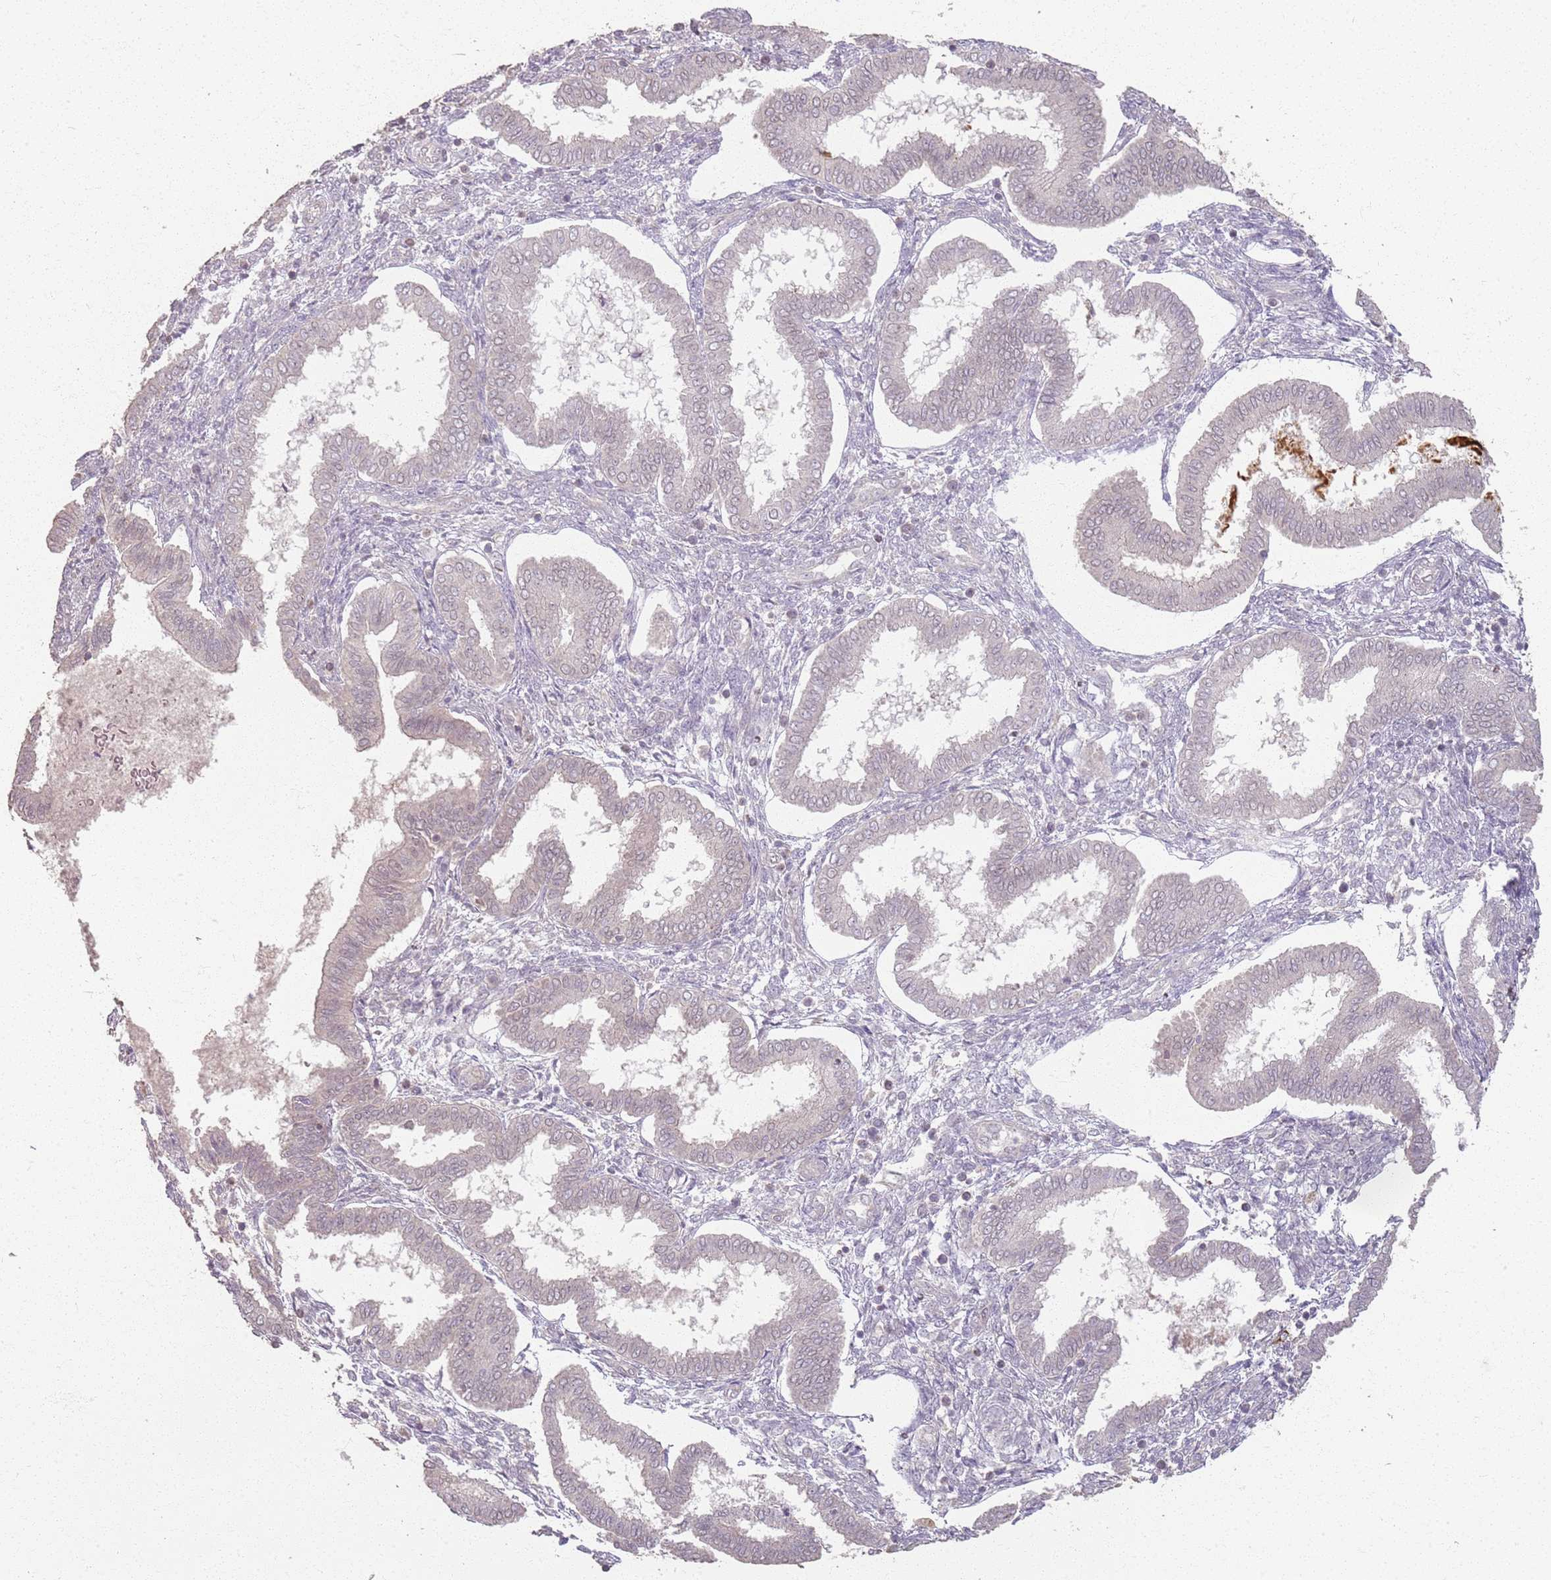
{"staining": {"intensity": "negative", "quantity": "none", "location": "none"}, "tissue": "endometrium", "cell_type": "Cells in endometrial stroma", "image_type": "normal", "snomed": [{"axis": "morphology", "description": "Normal tissue, NOS"}, {"axis": "topography", "description": "Endometrium"}], "caption": "IHC histopathology image of benign endometrium: human endometrium stained with DAB (3,3'-diaminobenzidine) exhibits no significant protein positivity in cells in endometrial stroma. Brightfield microscopy of IHC stained with DAB (3,3'-diaminobenzidine) (brown) and hematoxylin (blue), captured at high magnification.", "gene": "CCDC168", "patient": {"sex": "female", "age": 24}}